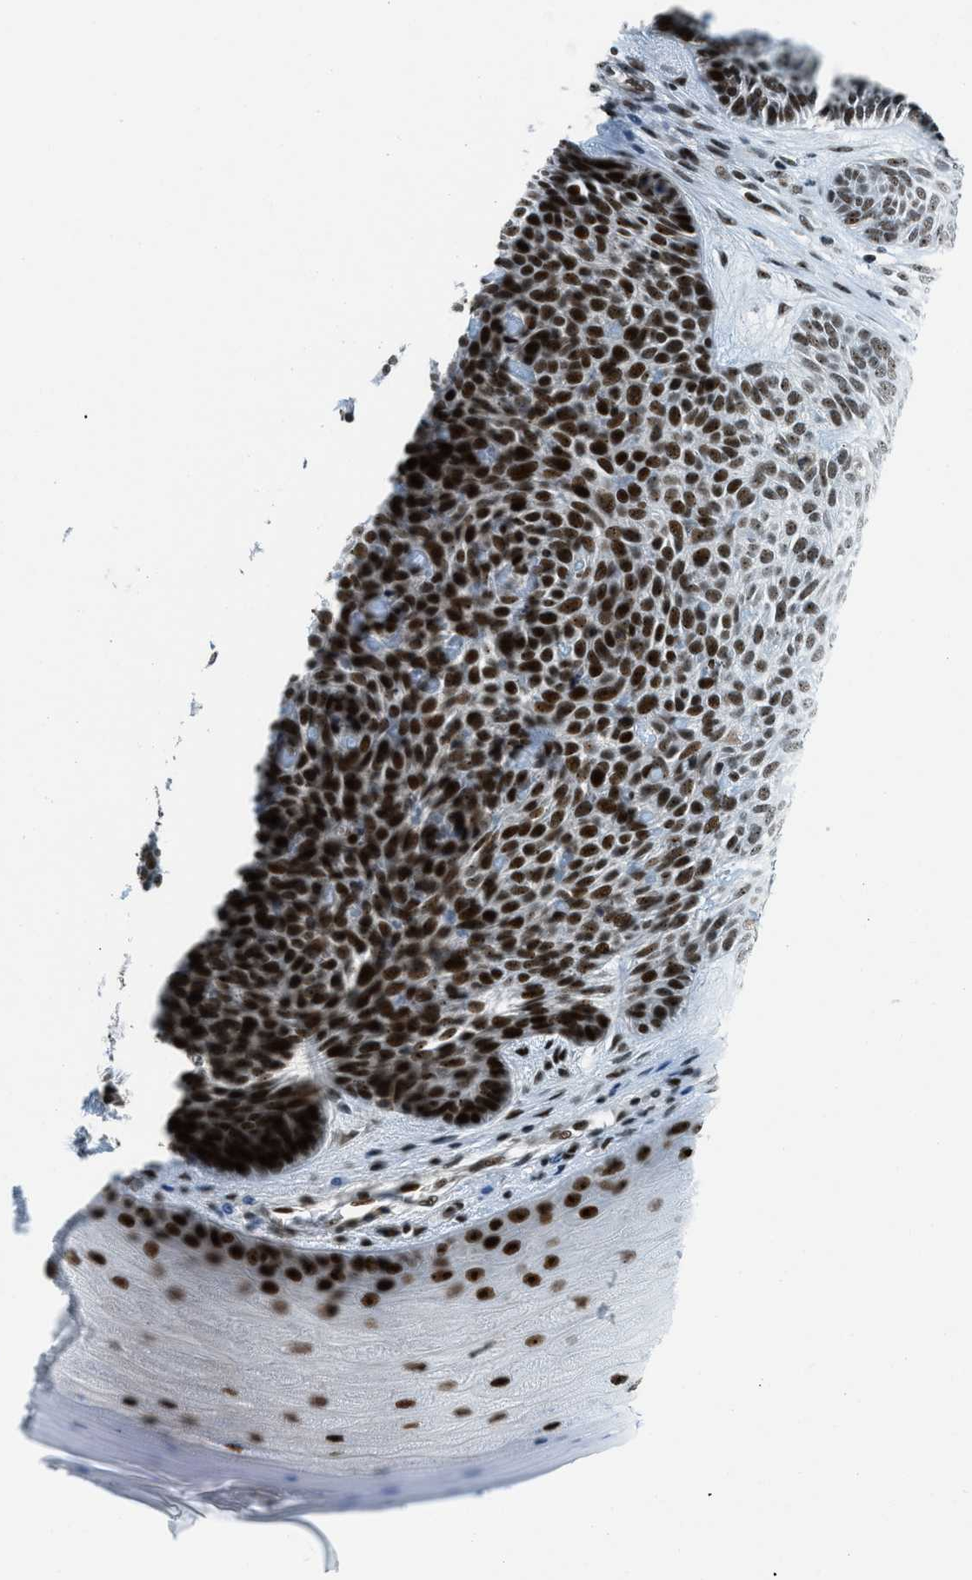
{"staining": {"intensity": "strong", "quantity": ">75%", "location": "nuclear"}, "tissue": "skin cancer", "cell_type": "Tumor cells", "image_type": "cancer", "snomed": [{"axis": "morphology", "description": "Basal cell carcinoma"}, {"axis": "topography", "description": "Skin"}], "caption": "Immunohistochemistry micrograph of skin basal cell carcinoma stained for a protein (brown), which demonstrates high levels of strong nuclear expression in approximately >75% of tumor cells.", "gene": "URB1", "patient": {"sex": "male", "age": 55}}